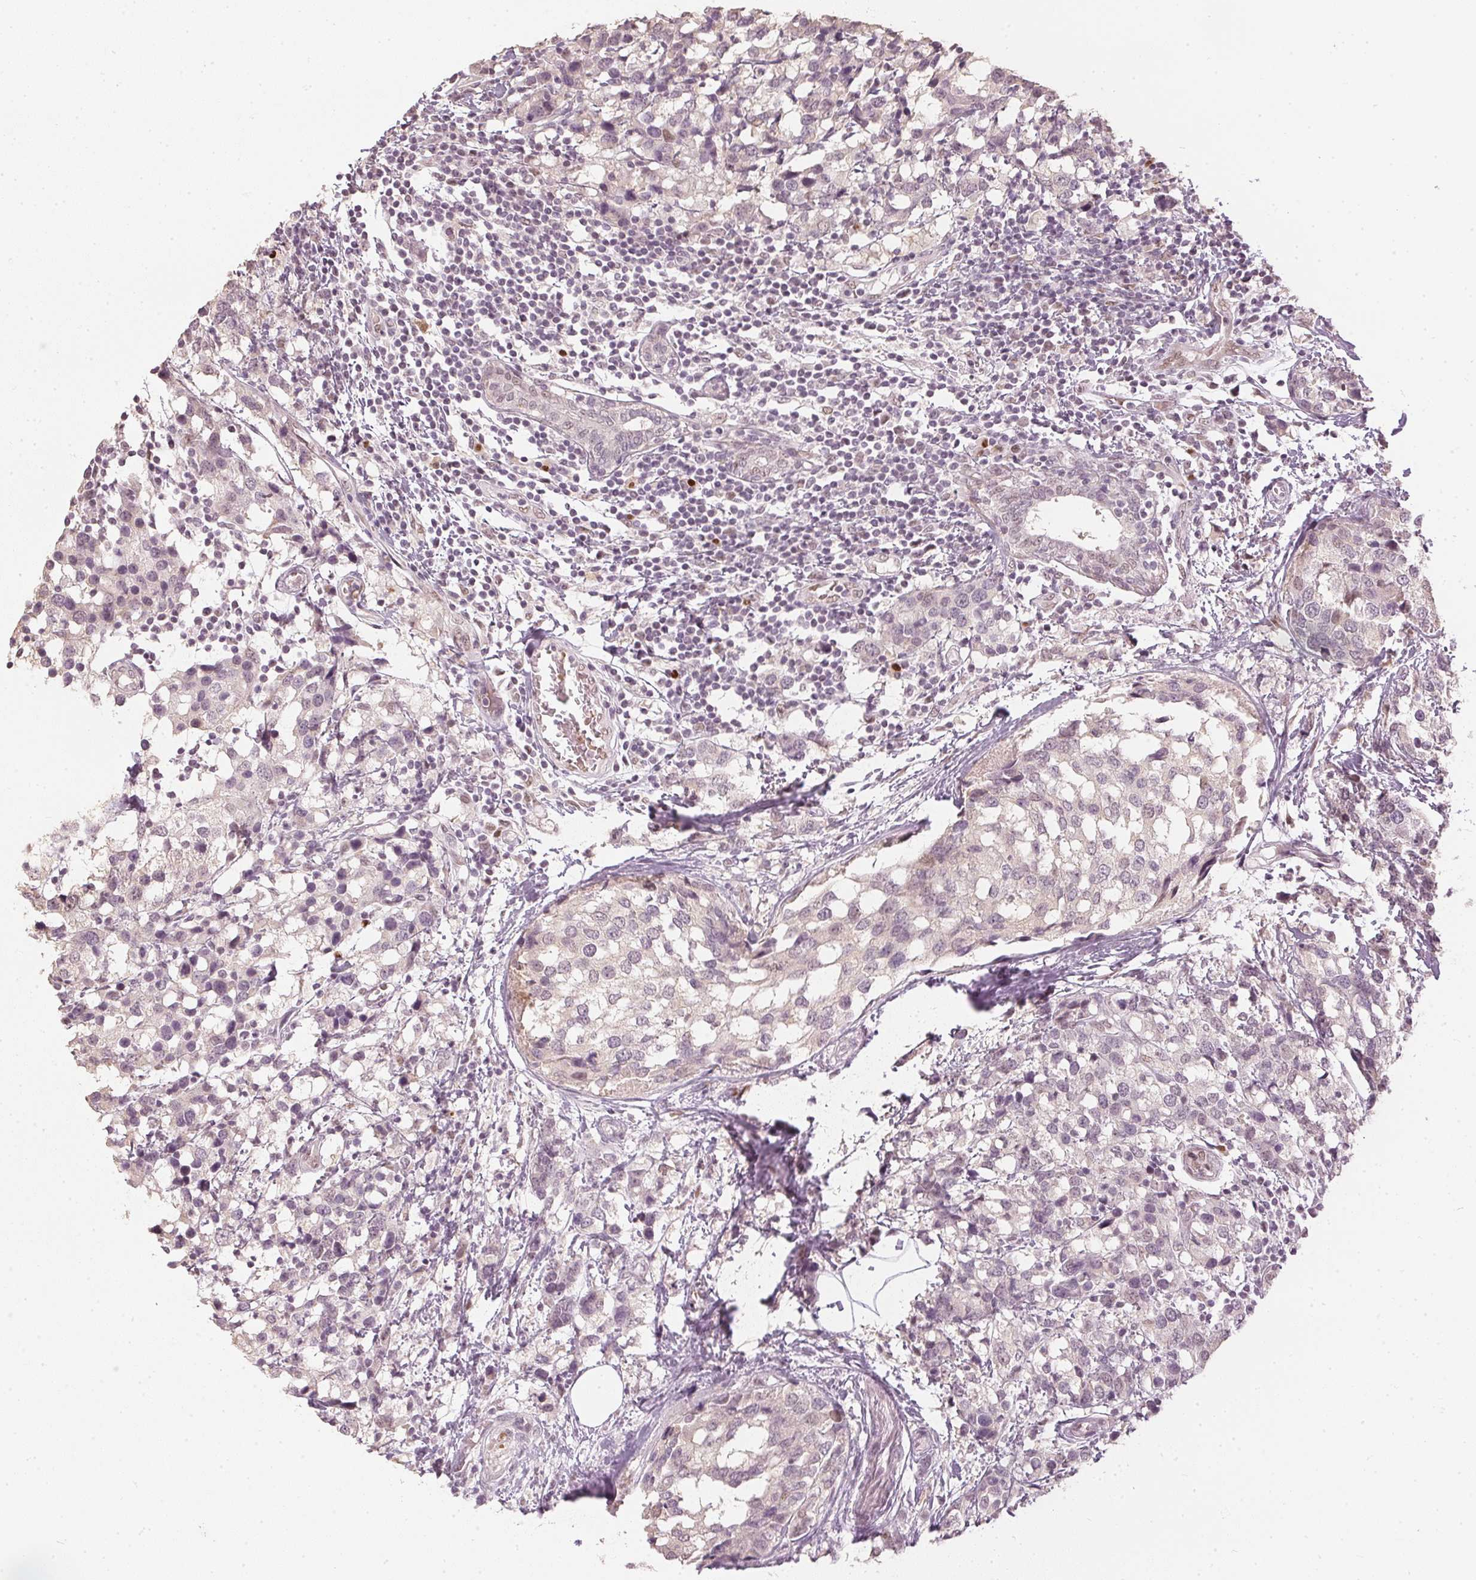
{"staining": {"intensity": "negative", "quantity": "none", "location": "none"}, "tissue": "breast cancer", "cell_type": "Tumor cells", "image_type": "cancer", "snomed": [{"axis": "morphology", "description": "Lobular carcinoma"}, {"axis": "topography", "description": "Breast"}], "caption": "The IHC micrograph has no significant expression in tumor cells of lobular carcinoma (breast) tissue. Nuclei are stained in blue.", "gene": "SLC39A3", "patient": {"sex": "female", "age": 59}}